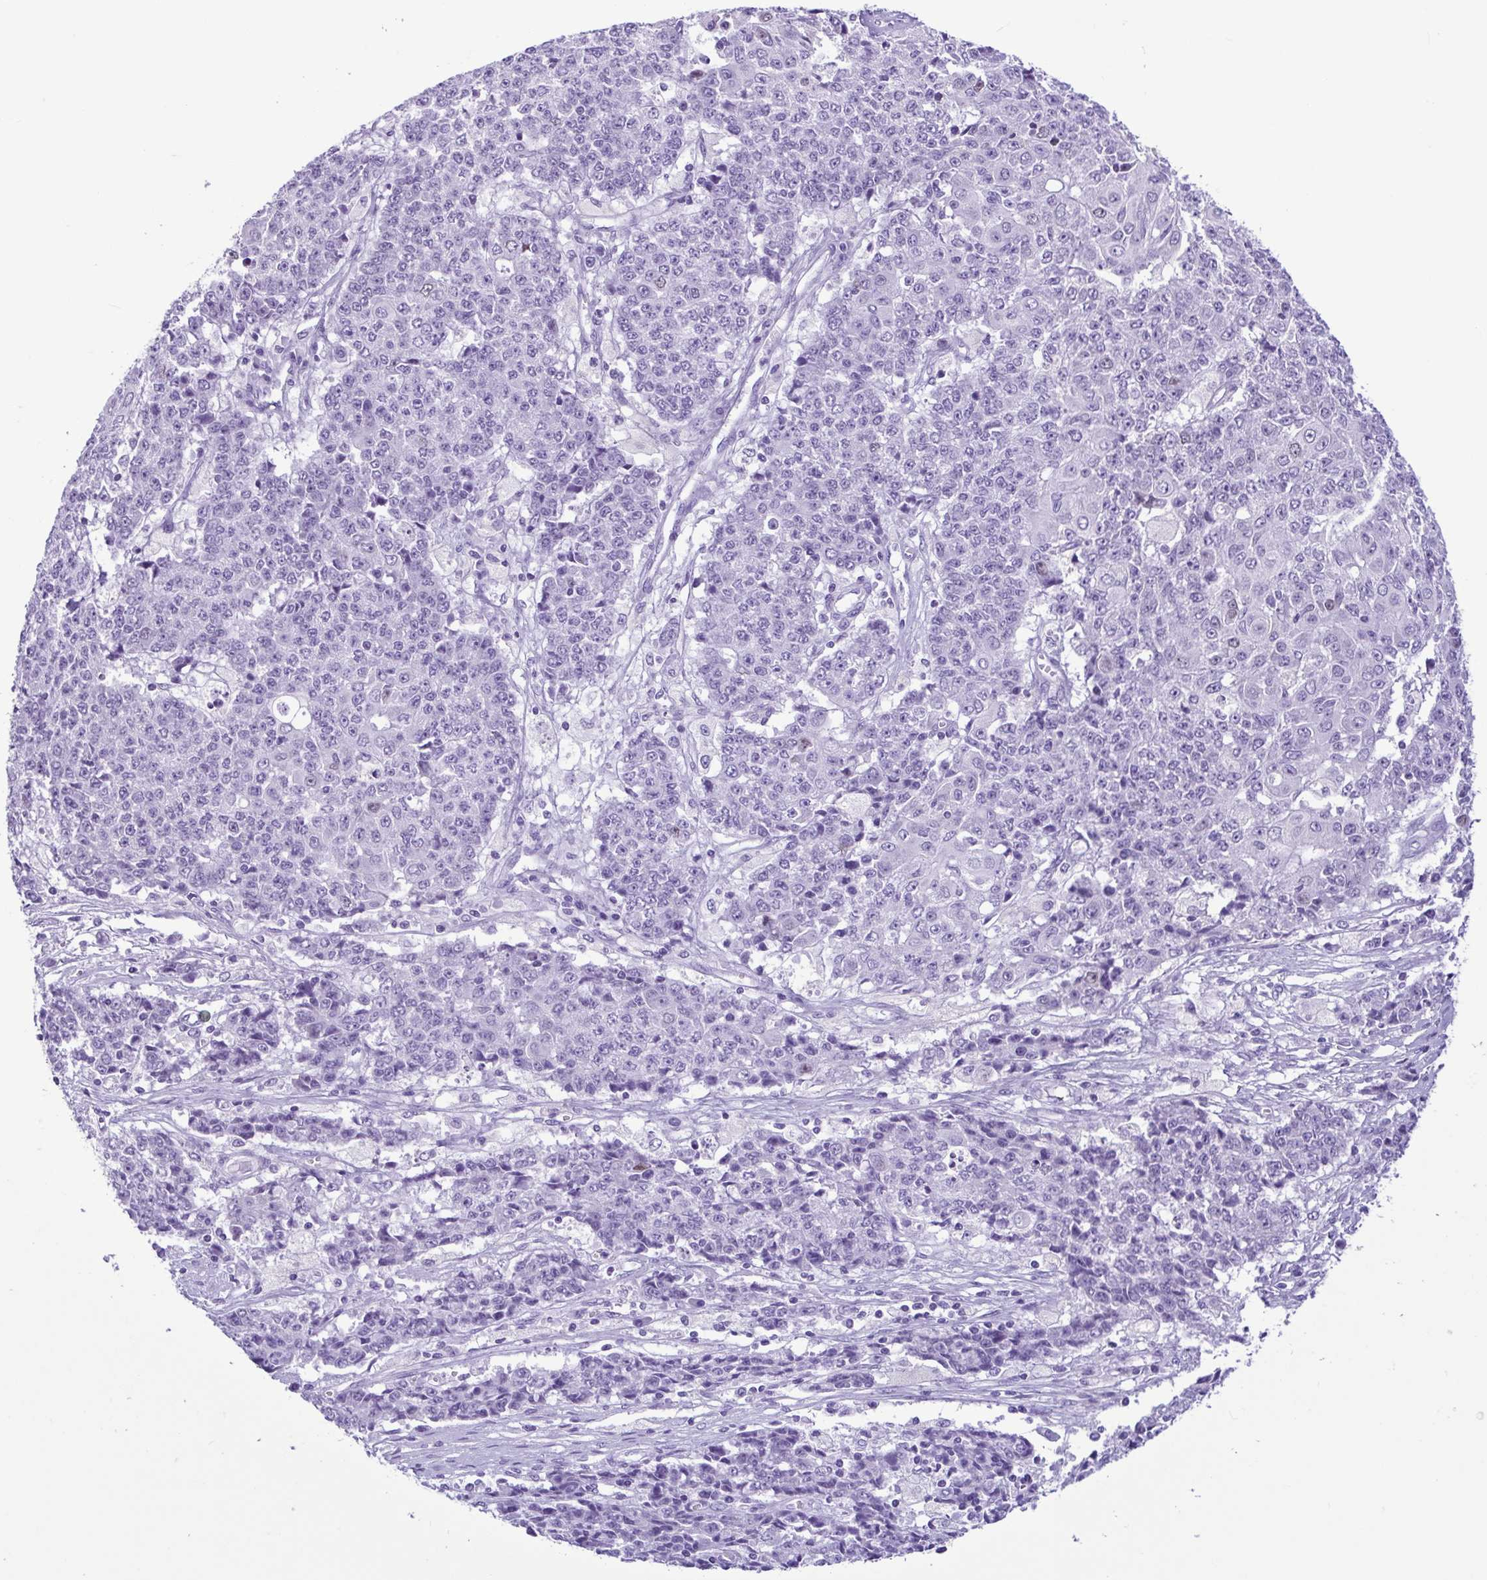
{"staining": {"intensity": "negative", "quantity": "none", "location": "none"}, "tissue": "ovarian cancer", "cell_type": "Tumor cells", "image_type": "cancer", "snomed": [{"axis": "morphology", "description": "Carcinoma, endometroid"}, {"axis": "topography", "description": "Ovary"}], "caption": "DAB immunohistochemical staining of ovarian endometroid carcinoma shows no significant staining in tumor cells.", "gene": "SPATA16", "patient": {"sex": "female", "age": 42}}